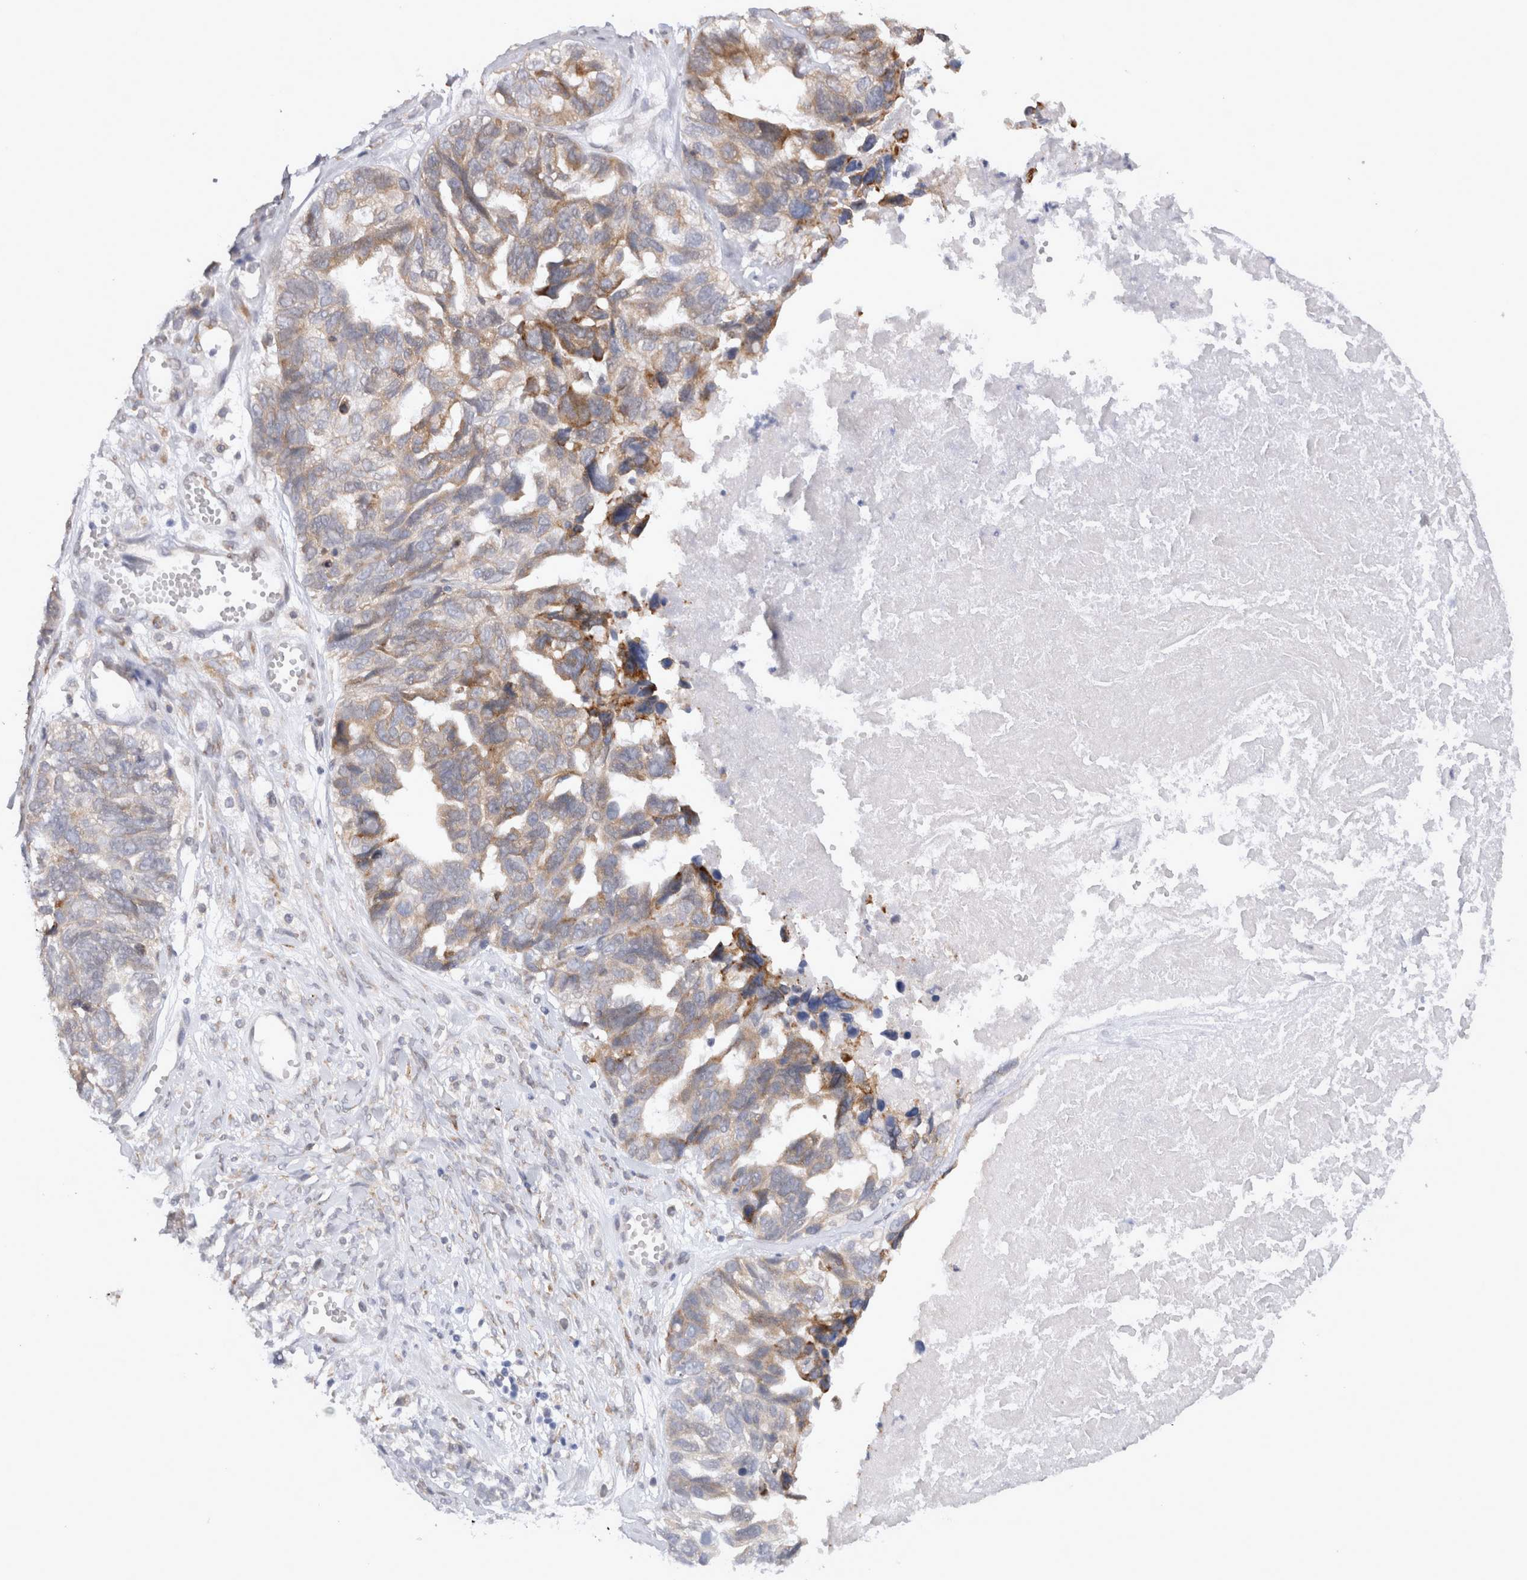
{"staining": {"intensity": "moderate", "quantity": "<25%", "location": "cytoplasmic/membranous"}, "tissue": "ovarian cancer", "cell_type": "Tumor cells", "image_type": "cancer", "snomed": [{"axis": "morphology", "description": "Cystadenocarcinoma, serous, NOS"}, {"axis": "topography", "description": "Ovary"}], "caption": "Immunohistochemical staining of human ovarian serous cystadenocarcinoma reveals low levels of moderate cytoplasmic/membranous protein expression in about <25% of tumor cells. Nuclei are stained in blue.", "gene": "VCPIP1", "patient": {"sex": "female", "age": 79}}